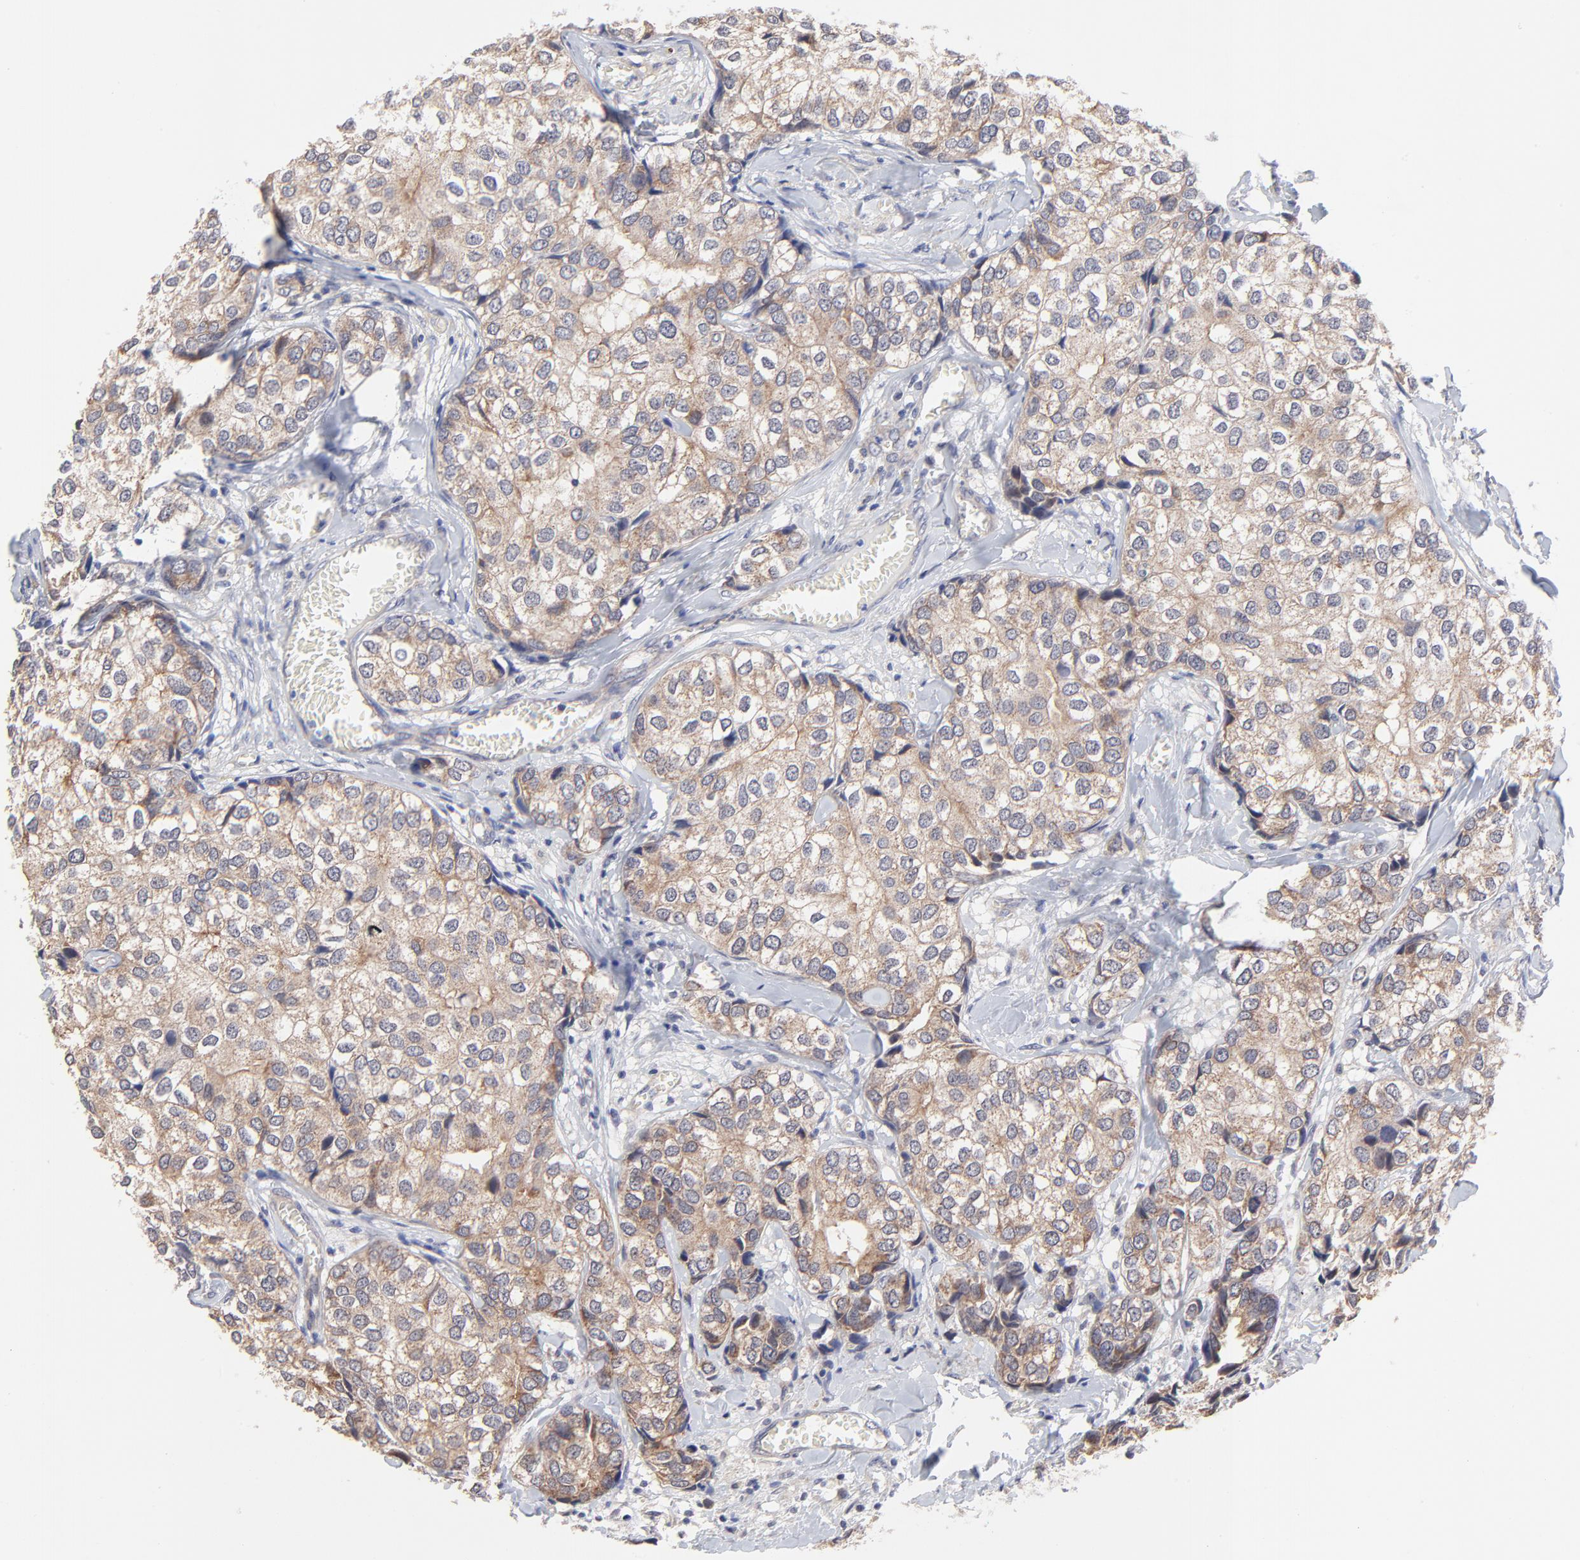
{"staining": {"intensity": "moderate", "quantity": ">75%", "location": "cytoplasmic/membranous"}, "tissue": "breast cancer", "cell_type": "Tumor cells", "image_type": "cancer", "snomed": [{"axis": "morphology", "description": "Duct carcinoma"}, {"axis": "topography", "description": "Breast"}], "caption": "Immunohistochemistry (IHC) (DAB (3,3'-diaminobenzidine)) staining of human breast cancer (infiltrating ductal carcinoma) displays moderate cytoplasmic/membranous protein staining in about >75% of tumor cells.", "gene": "FBXO8", "patient": {"sex": "female", "age": 68}}